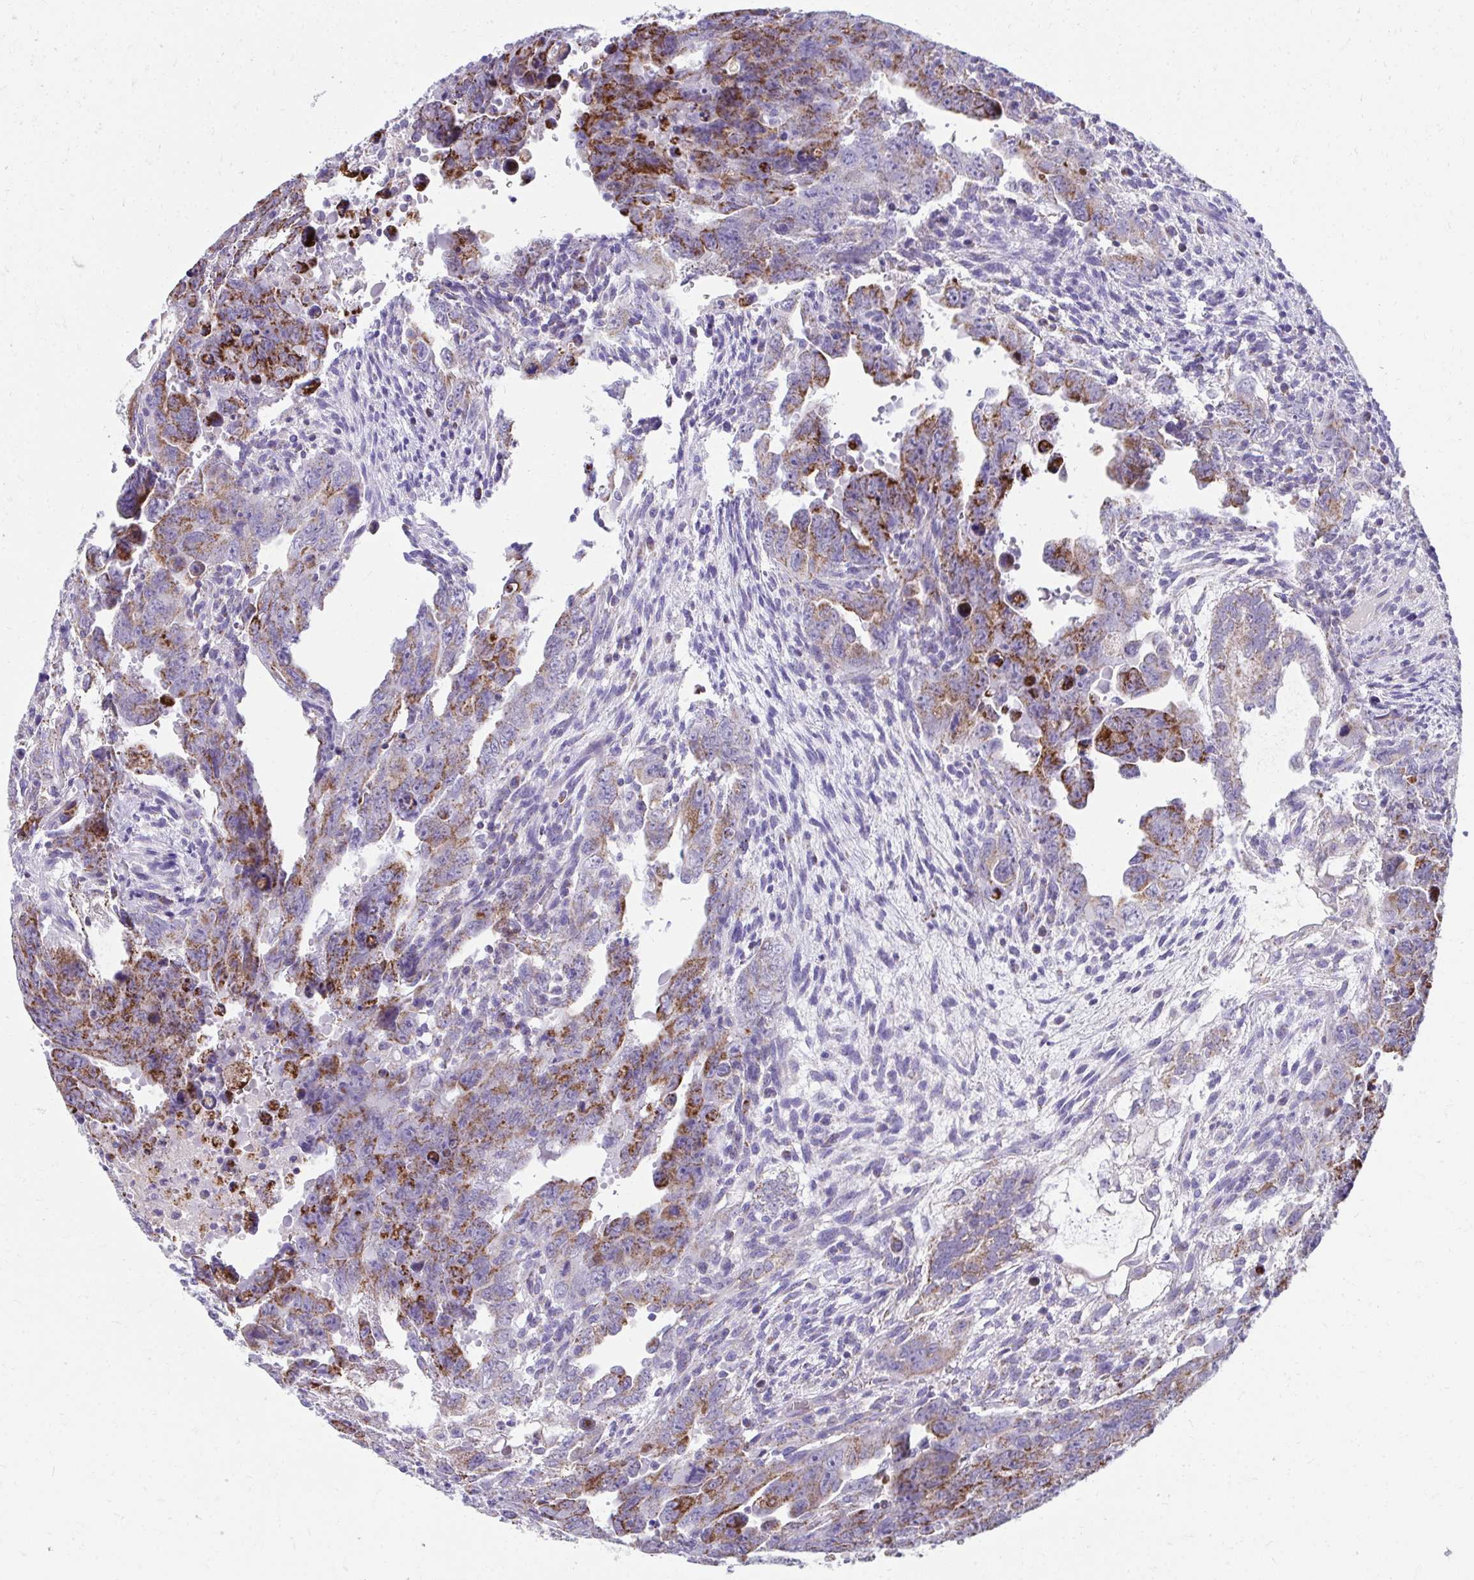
{"staining": {"intensity": "strong", "quantity": "25%-75%", "location": "cytoplasmic/membranous"}, "tissue": "testis cancer", "cell_type": "Tumor cells", "image_type": "cancer", "snomed": [{"axis": "morphology", "description": "Carcinoma, Embryonal, NOS"}, {"axis": "topography", "description": "Testis"}], "caption": "Immunohistochemistry (IHC) image of embryonal carcinoma (testis) stained for a protein (brown), which reveals high levels of strong cytoplasmic/membranous staining in about 25%-75% of tumor cells.", "gene": "PRRG3", "patient": {"sex": "male", "age": 24}}